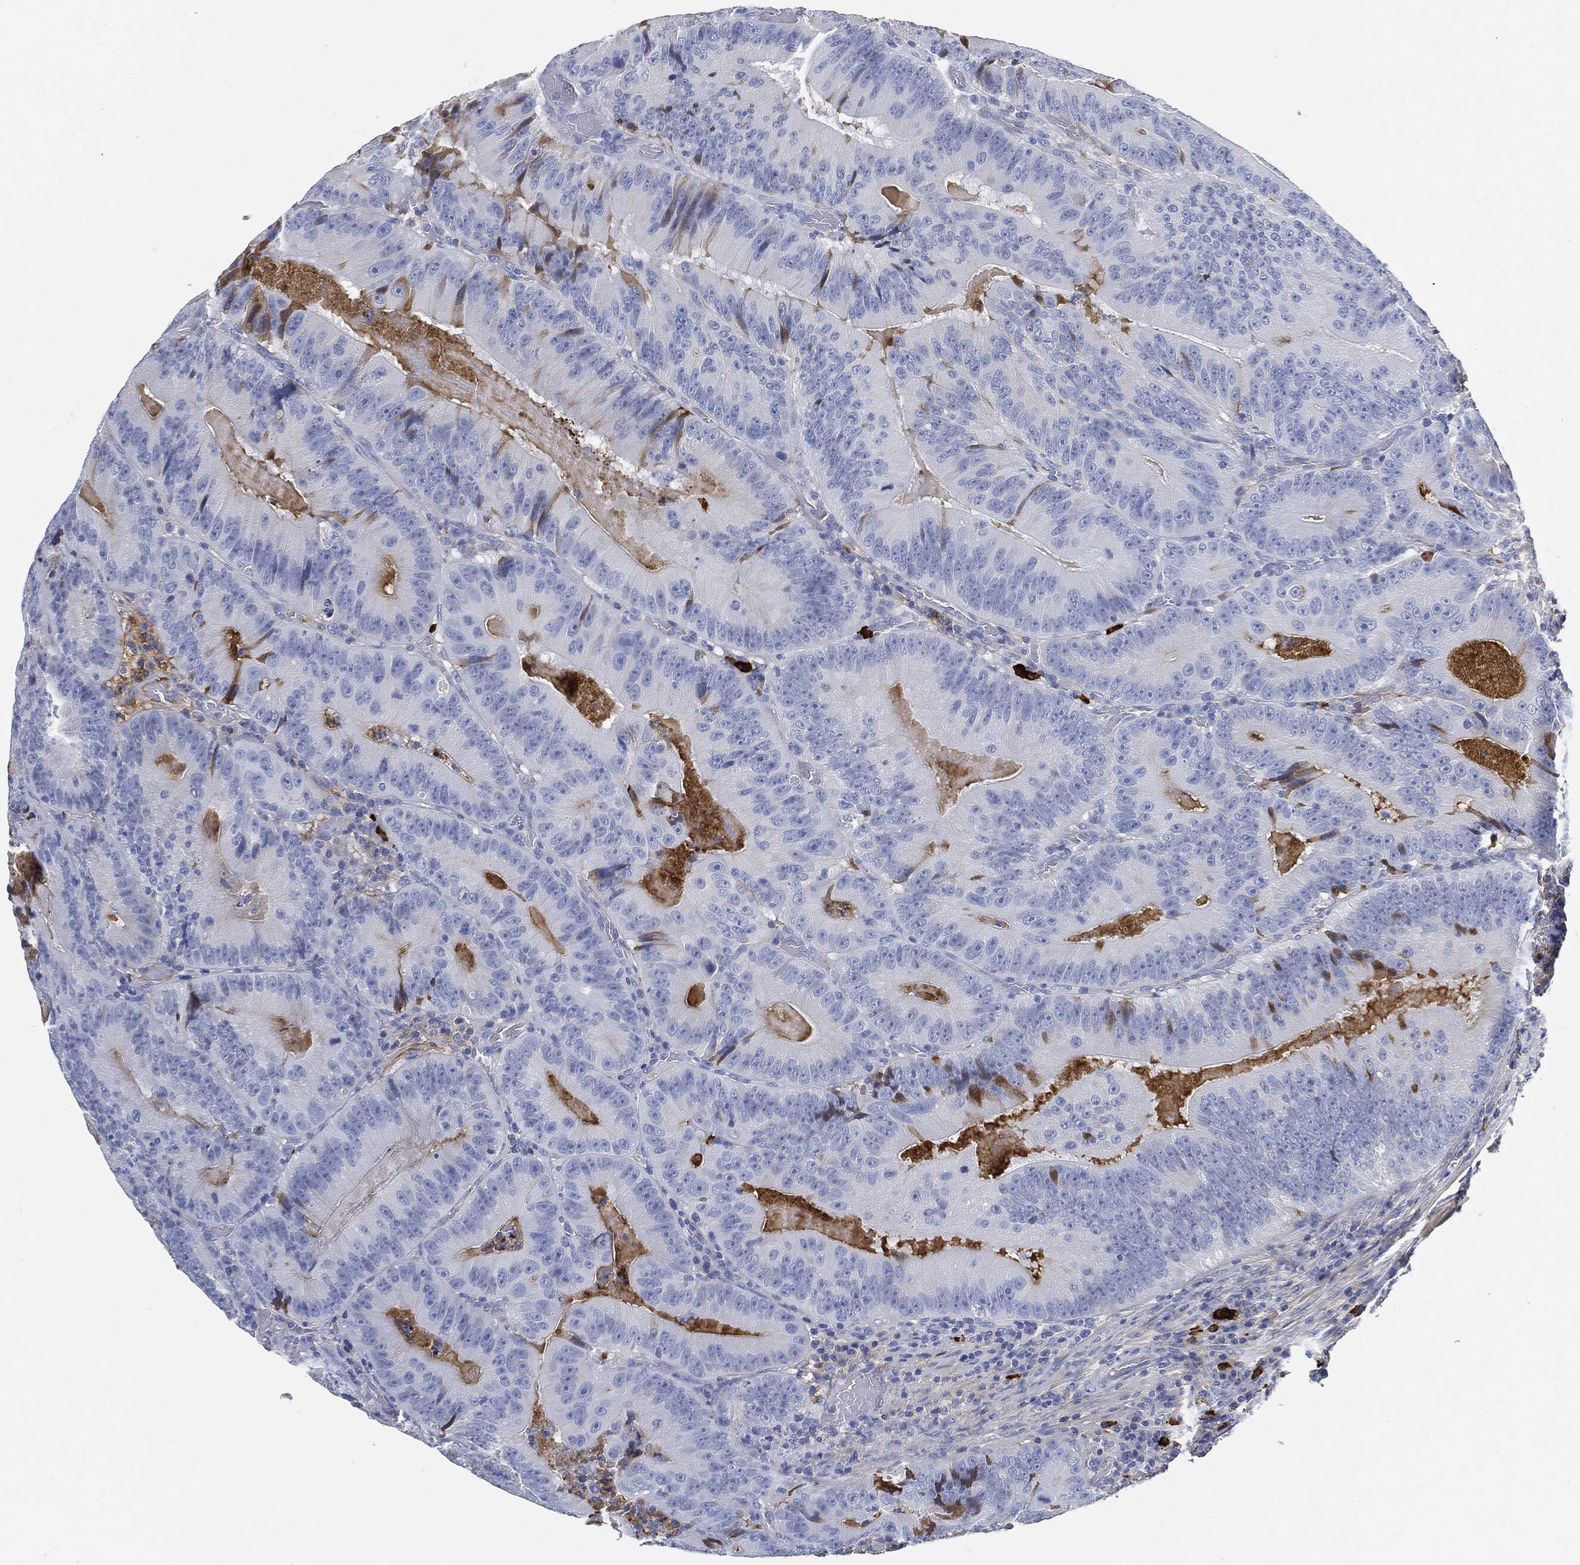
{"staining": {"intensity": "negative", "quantity": "none", "location": "none"}, "tissue": "colorectal cancer", "cell_type": "Tumor cells", "image_type": "cancer", "snomed": [{"axis": "morphology", "description": "Adenocarcinoma, NOS"}, {"axis": "topography", "description": "Colon"}], "caption": "High power microscopy image of an immunohistochemistry histopathology image of colorectal adenocarcinoma, revealing no significant positivity in tumor cells. (Brightfield microscopy of DAB (3,3'-diaminobenzidine) immunohistochemistry at high magnification).", "gene": "IGLV6-57", "patient": {"sex": "female", "age": 86}}